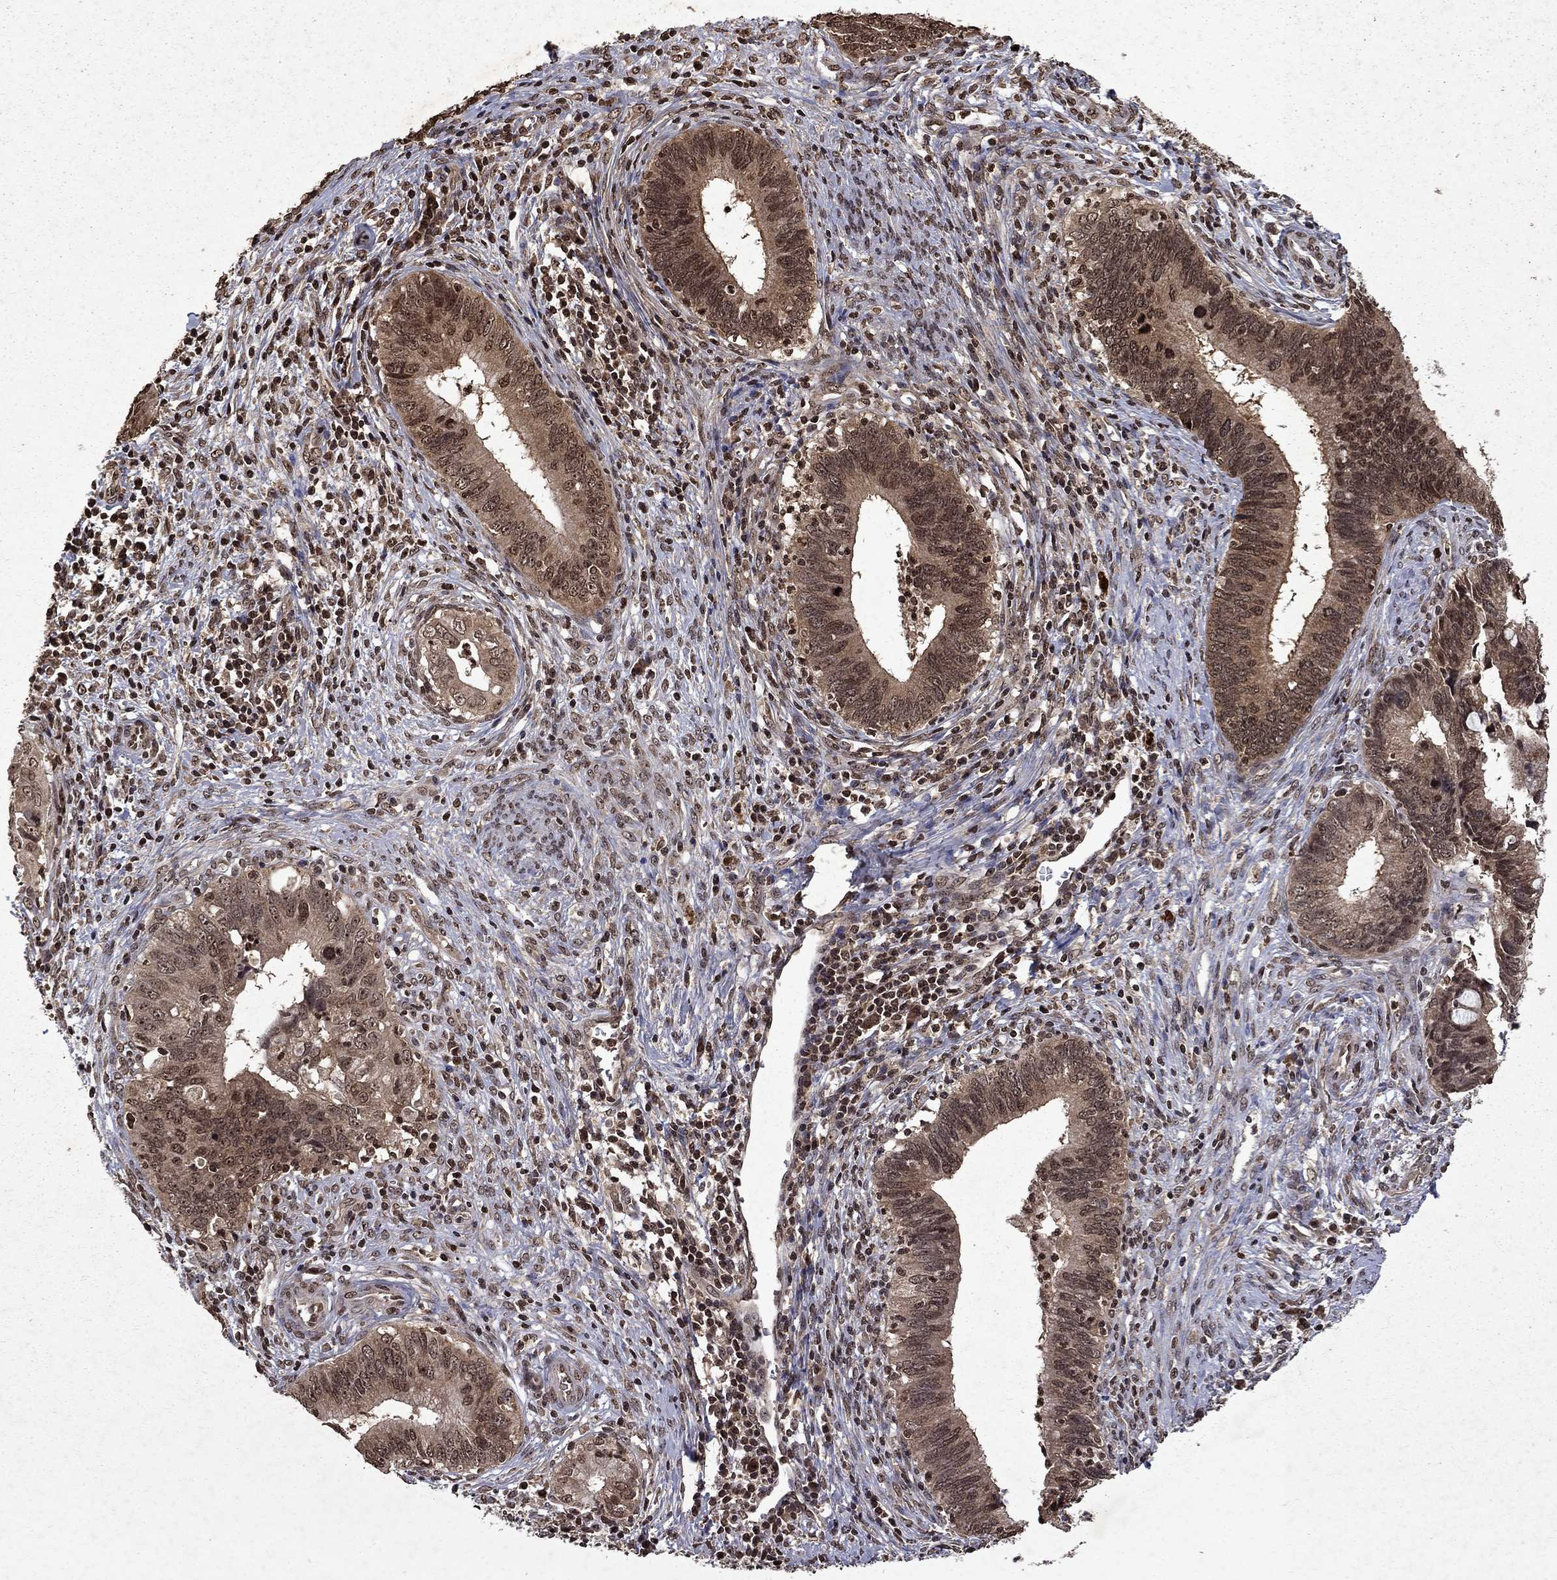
{"staining": {"intensity": "moderate", "quantity": ">75%", "location": "cytoplasmic/membranous"}, "tissue": "cervical cancer", "cell_type": "Tumor cells", "image_type": "cancer", "snomed": [{"axis": "morphology", "description": "Adenocarcinoma, NOS"}, {"axis": "topography", "description": "Cervix"}], "caption": "Immunohistochemical staining of human cervical cancer (adenocarcinoma) reveals moderate cytoplasmic/membranous protein positivity in approximately >75% of tumor cells.", "gene": "PIN4", "patient": {"sex": "female", "age": 42}}